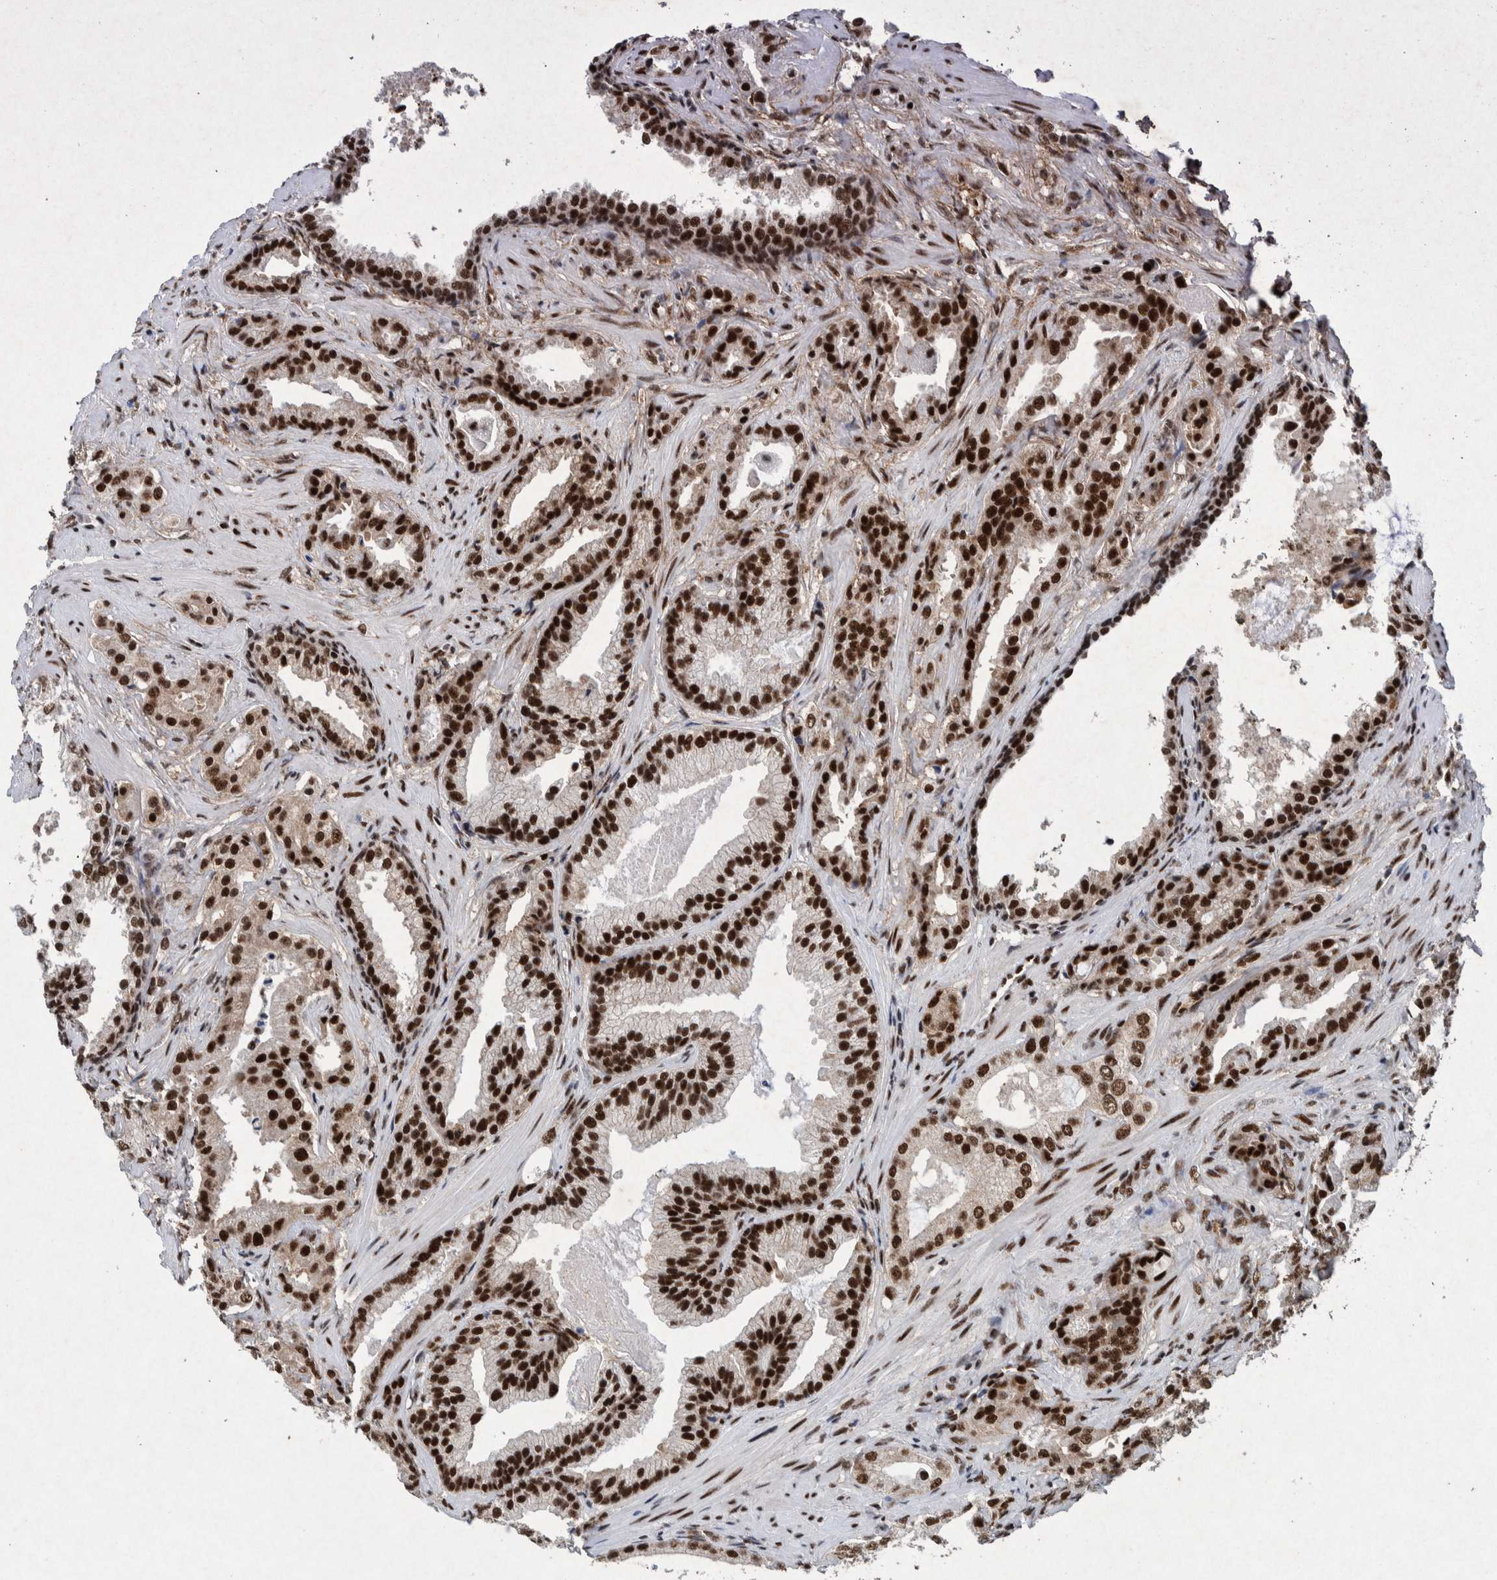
{"staining": {"intensity": "strong", "quantity": ">75%", "location": "nuclear"}, "tissue": "prostate cancer", "cell_type": "Tumor cells", "image_type": "cancer", "snomed": [{"axis": "morphology", "description": "Adenocarcinoma, Low grade"}, {"axis": "topography", "description": "Prostate"}], "caption": "Prostate cancer was stained to show a protein in brown. There is high levels of strong nuclear positivity in approximately >75% of tumor cells. (DAB IHC, brown staining for protein, blue staining for nuclei).", "gene": "TAF10", "patient": {"sex": "male", "age": 59}}